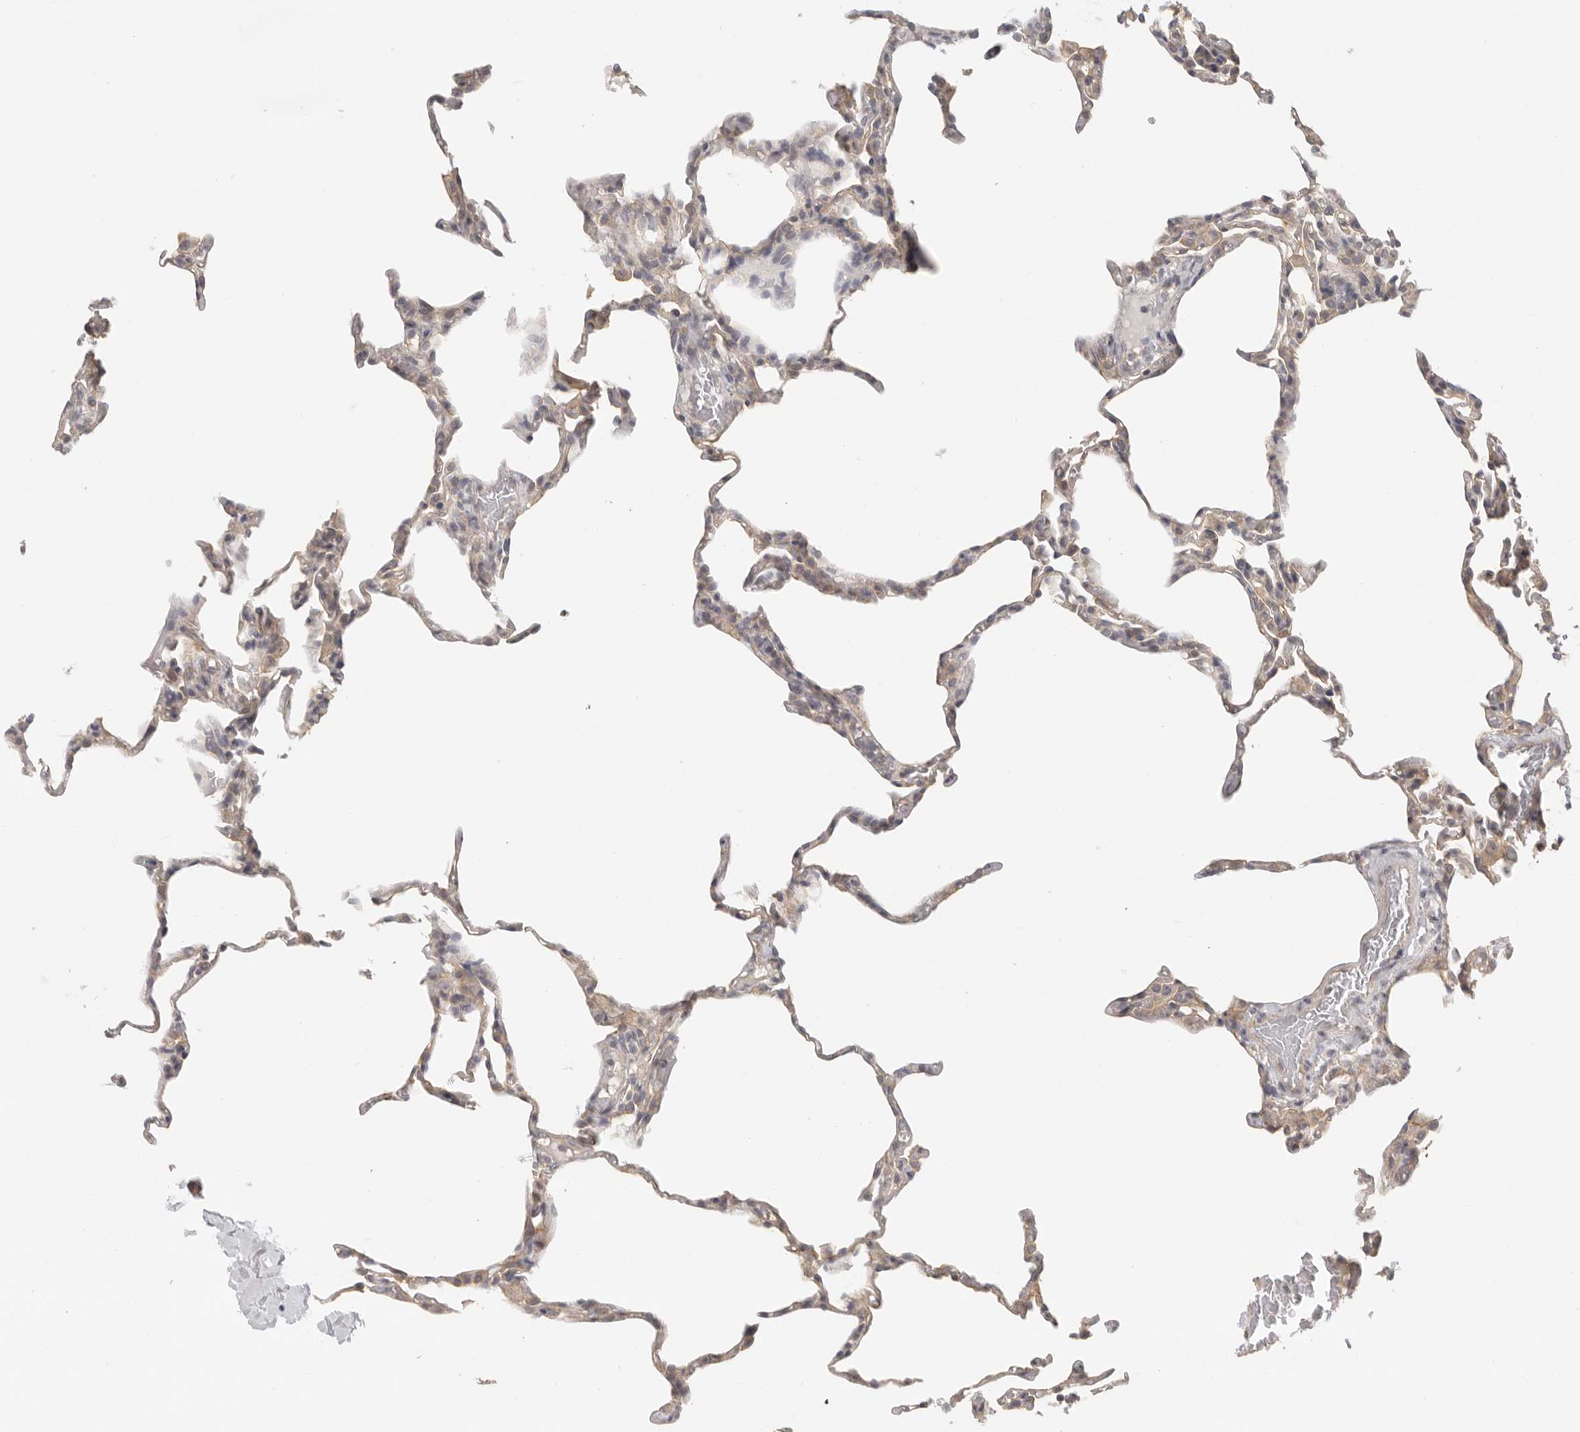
{"staining": {"intensity": "weak", "quantity": "25%-75%", "location": "cytoplasmic/membranous"}, "tissue": "lung", "cell_type": "Alveolar cells", "image_type": "normal", "snomed": [{"axis": "morphology", "description": "Normal tissue, NOS"}, {"axis": "topography", "description": "Lung"}], "caption": "Approximately 25%-75% of alveolar cells in normal lung display weak cytoplasmic/membranous protein expression as visualized by brown immunohistochemical staining.", "gene": "AHDC1", "patient": {"sex": "male", "age": 20}}